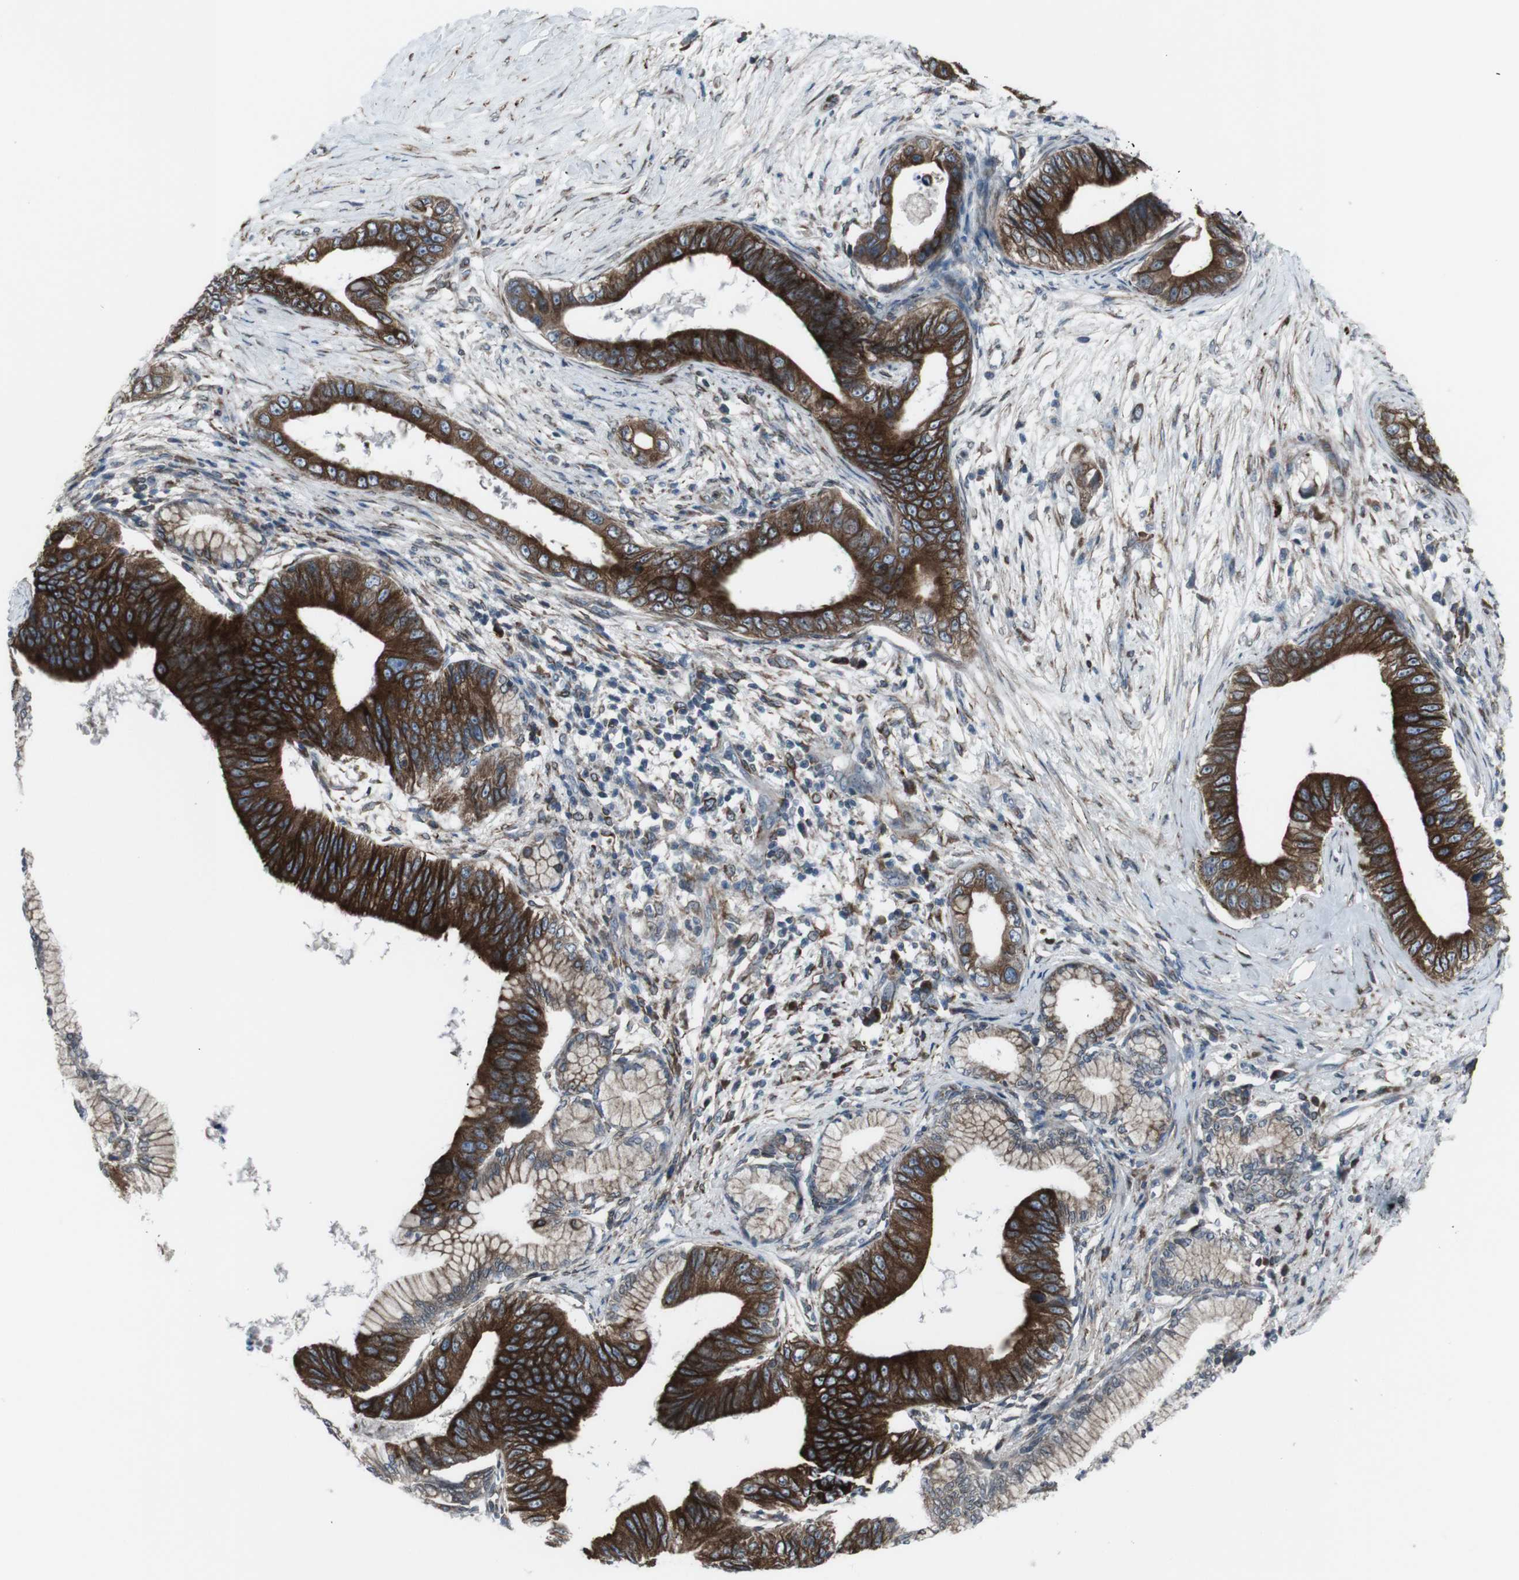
{"staining": {"intensity": "strong", "quantity": ">75%", "location": "cytoplasmic/membranous"}, "tissue": "pancreatic cancer", "cell_type": "Tumor cells", "image_type": "cancer", "snomed": [{"axis": "morphology", "description": "Adenocarcinoma, NOS"}, {"axis": "topography", "description": "Pancreas"}], "caption": "IHC photomicrograph of human pancreatic cancer (adenocarcinoma) stained for a protein (brown), which demonstrates high levels of strong cytoplasmic/membranous positivity in approximately >75% of tumor cells.", "gene": "LNPK", "patient": {"sex": "male", "age": 77}}